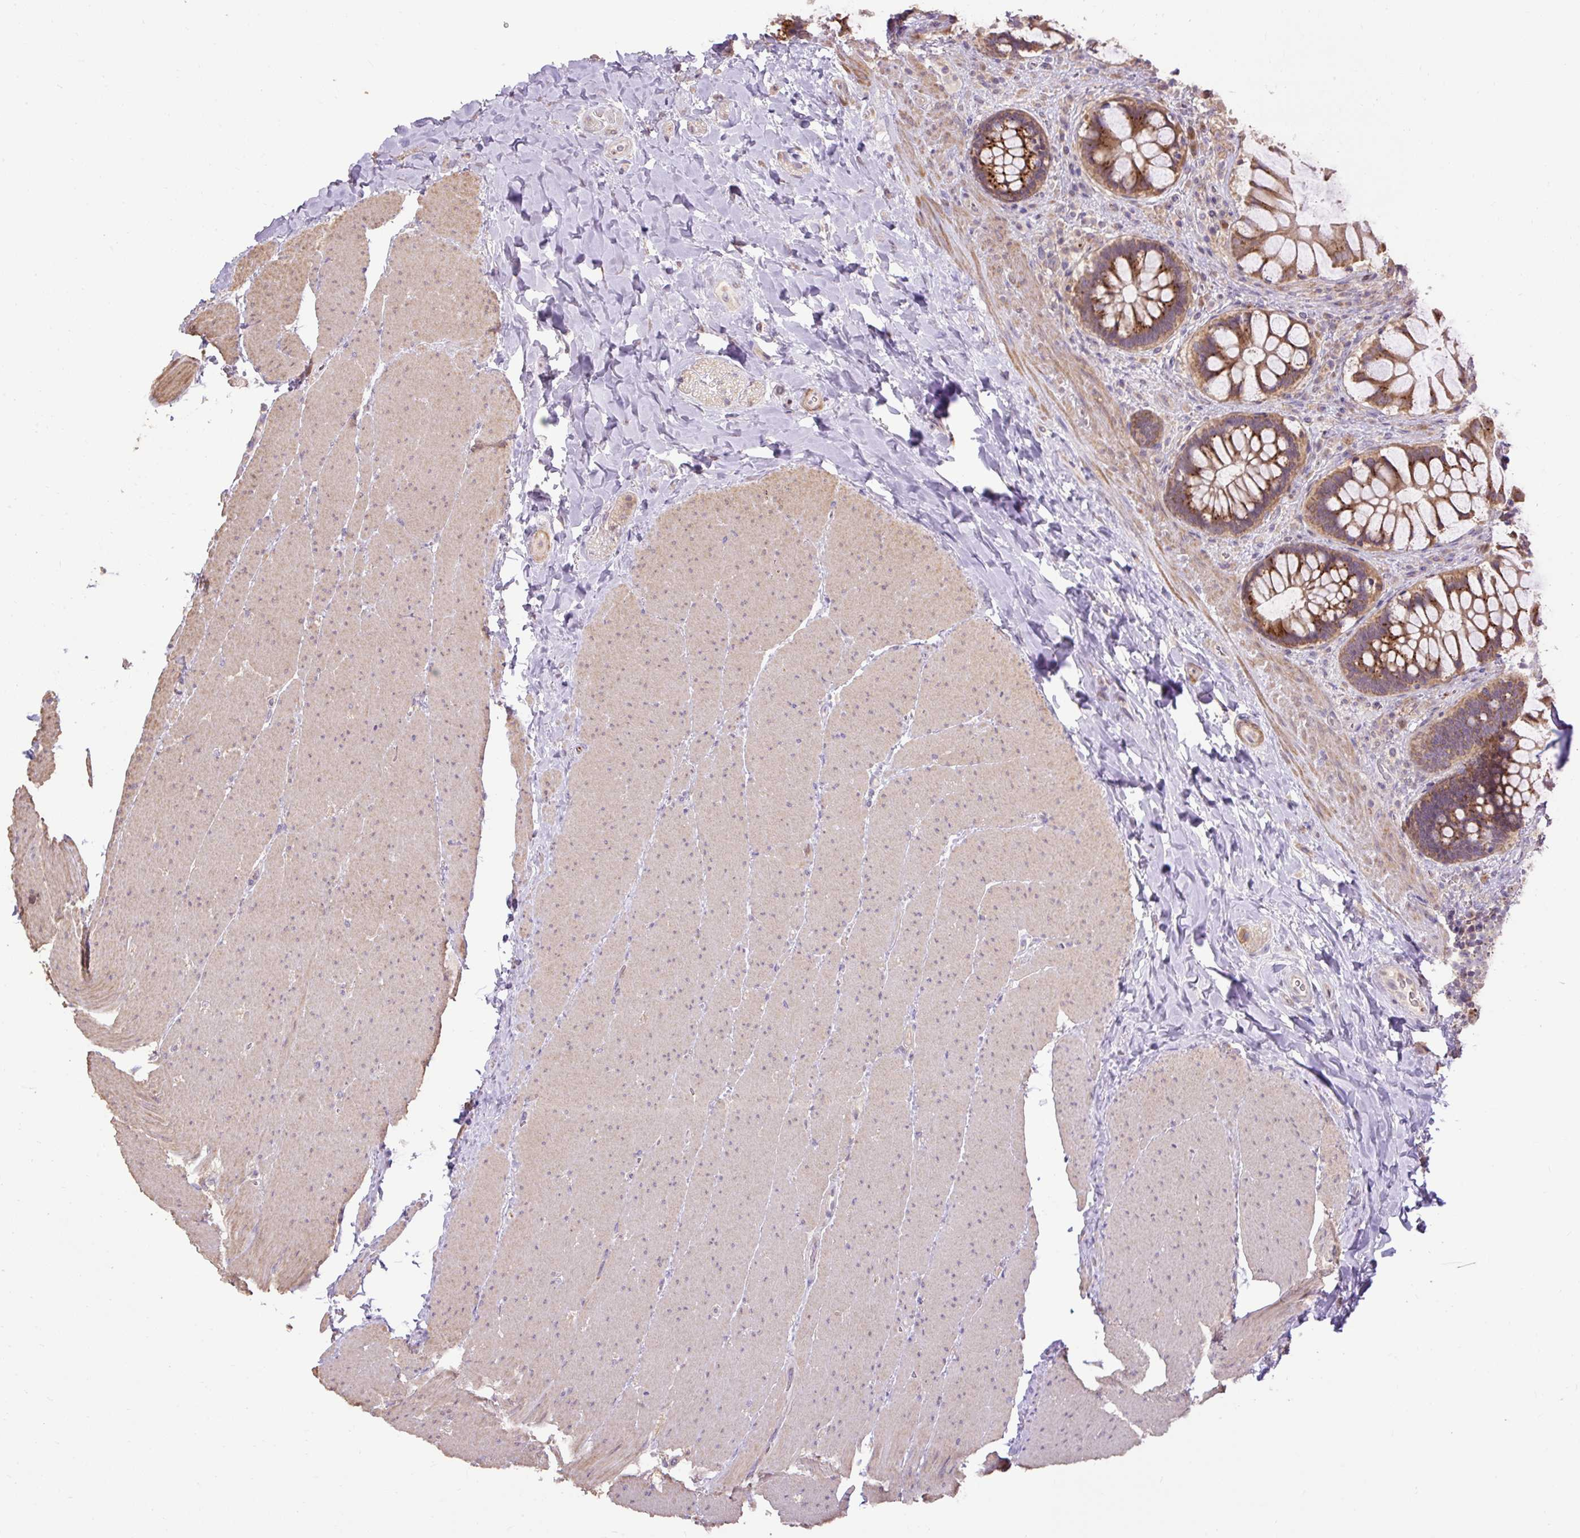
{"staining": {"intensity": "strong", "quantity": "25%-75%", "location": "cytoplasmic/membranous"}, "tissue": "rectum", "cell_type": "Glandular cells", "image_type": "normal", "snomed": [{"axis": "morphology", "description": "Normal tissue, NOS"}, {"axis": "topography", "description": "Rectum"}], "caption": "Approximately 25%-75% of glandular cells in normal human rectum display strong cytoplasmic/membranous protein staining as visualized by brown immunohistochemical staining.", "gene": "ABR", "patient": {"sex": "female", "age": 58}}